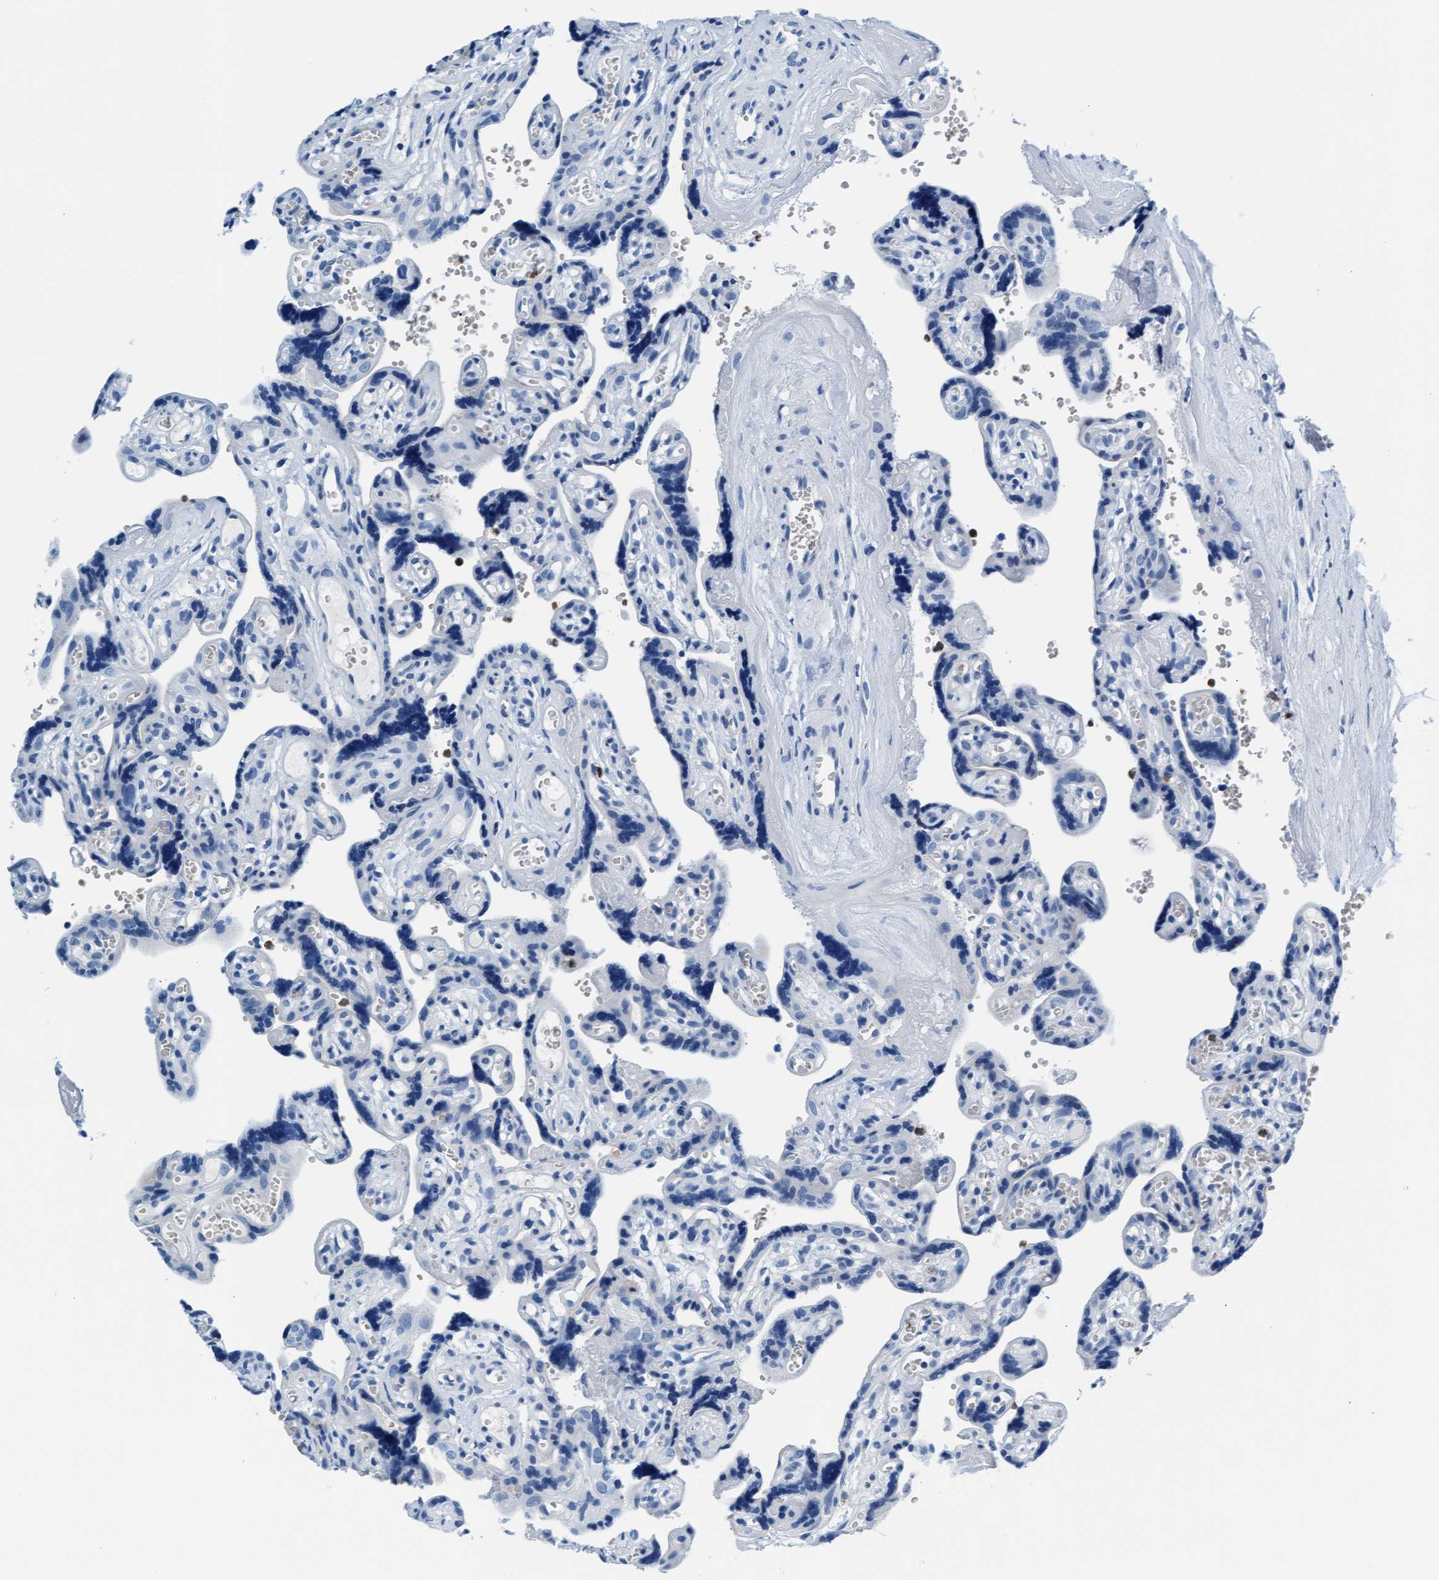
{"staining": {"intensity": "negative", "quantity": "none", "location": "none"}, "tissue": "placenta", "cell_type": "Decidual cells", "image_type": "normal", "snomed": [{"axis": "morphology", "description": "Normal tissue, NOS"}, {"axis": "topography", "description": "Placenta"}], "caption": "Immunohistochemistry micrograph of normal placenta: placenta stained with DAB displays no significant protein staining in decidual cells. (Stains: DAB (3,3'-diaminobenzidine) IHC with hematoxylin counter stain, Microscopy: brightfield microscopy at high magnification).", "gene": "MMP8", "patient": {"sex": "female", "age": 30}}